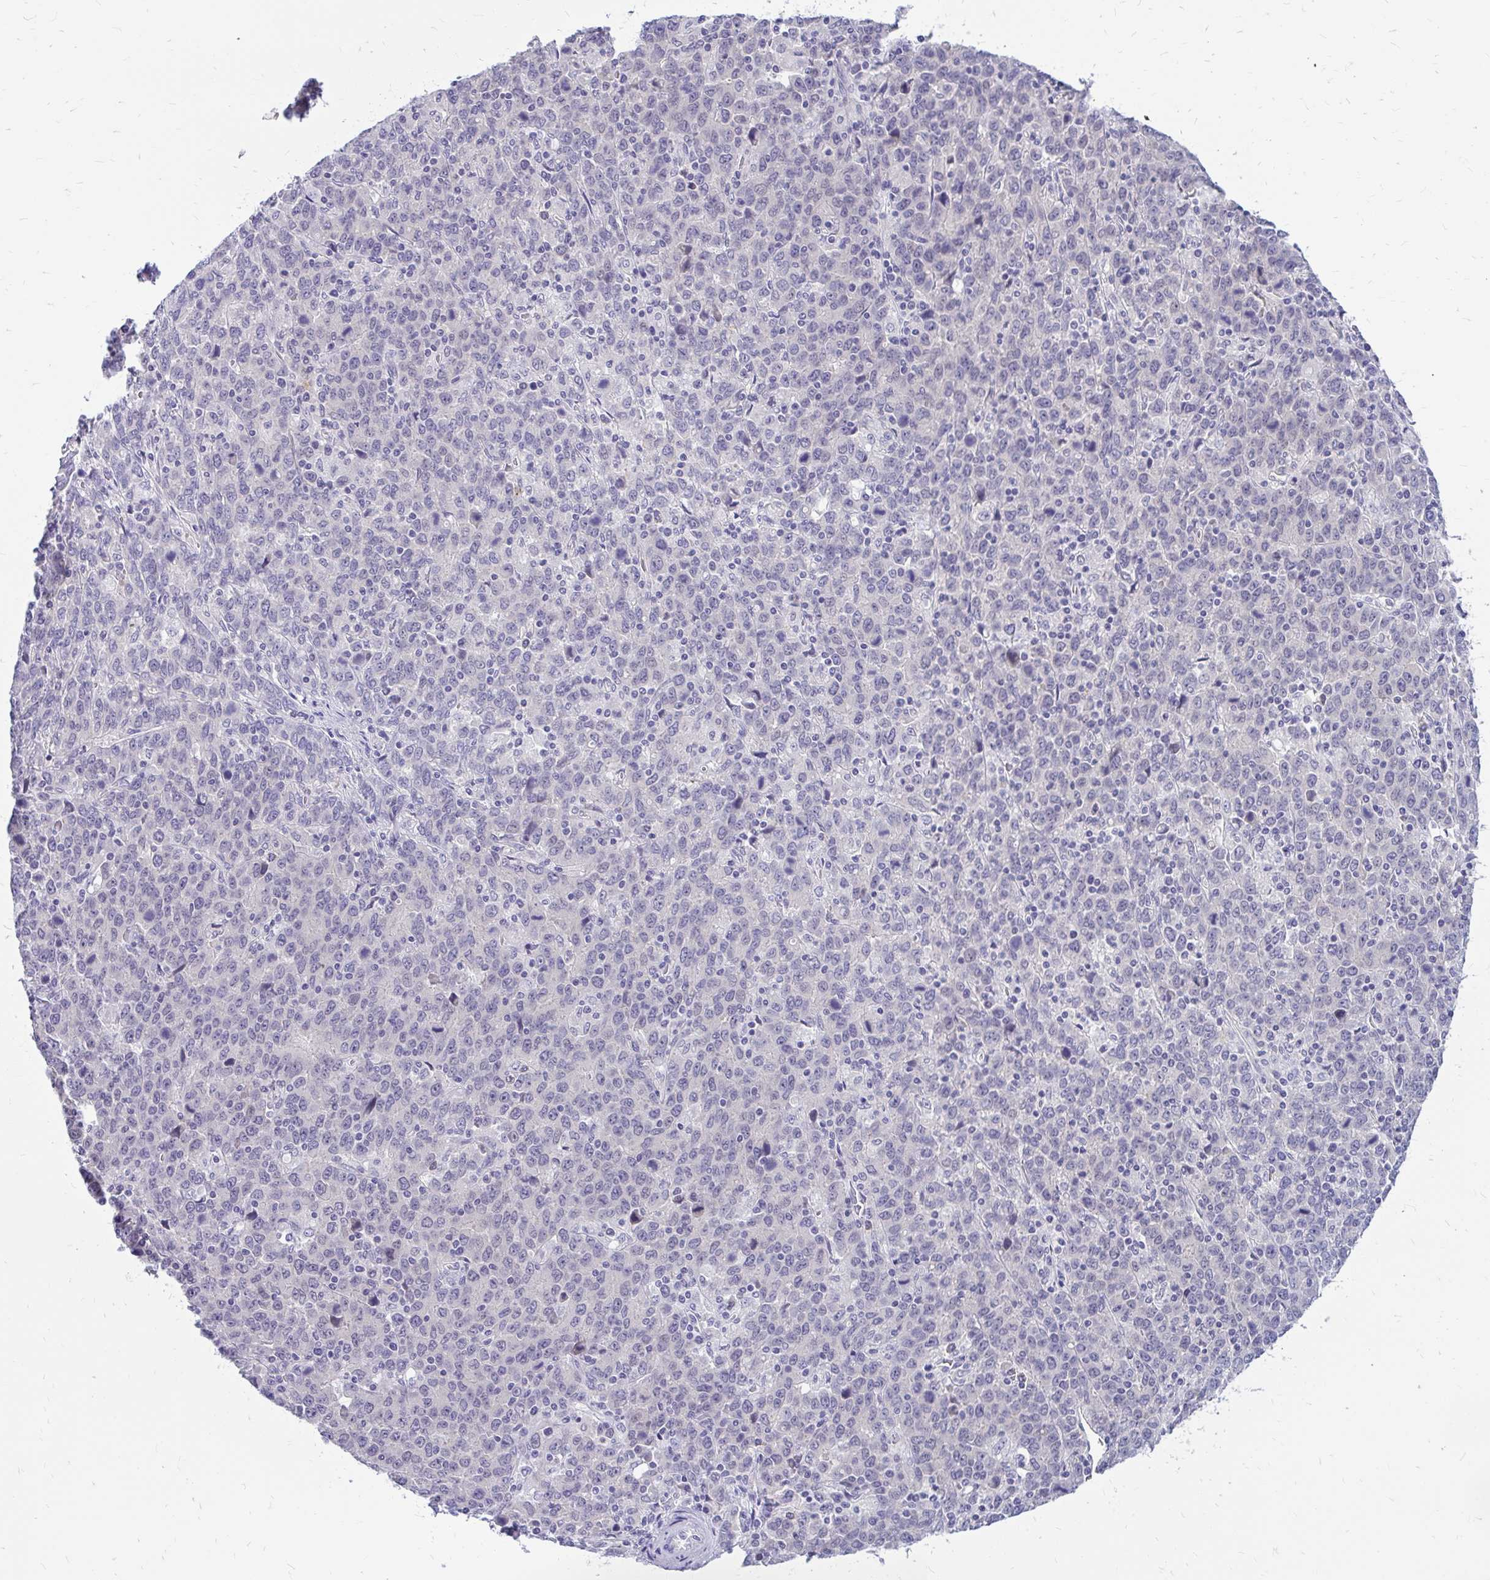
{"staining": {"intensity": "negative", "quantity": "none", "location": "none"}, "tissue": "stomach cancer", "cell_type": "Tumor cells", "image_type": "cancer", "snomed": [{"axis": "morphology", "description": "Adenocarcinoma, NOS"}, {"axis": "topography", "description": "Stomach, upper"}], "caption": "The micrograph exhibits no significant positivity in tumor cells of stomach cancer.", "gene": "MAP1LC3A", "patient": {"sex": "male", "age": 69}}